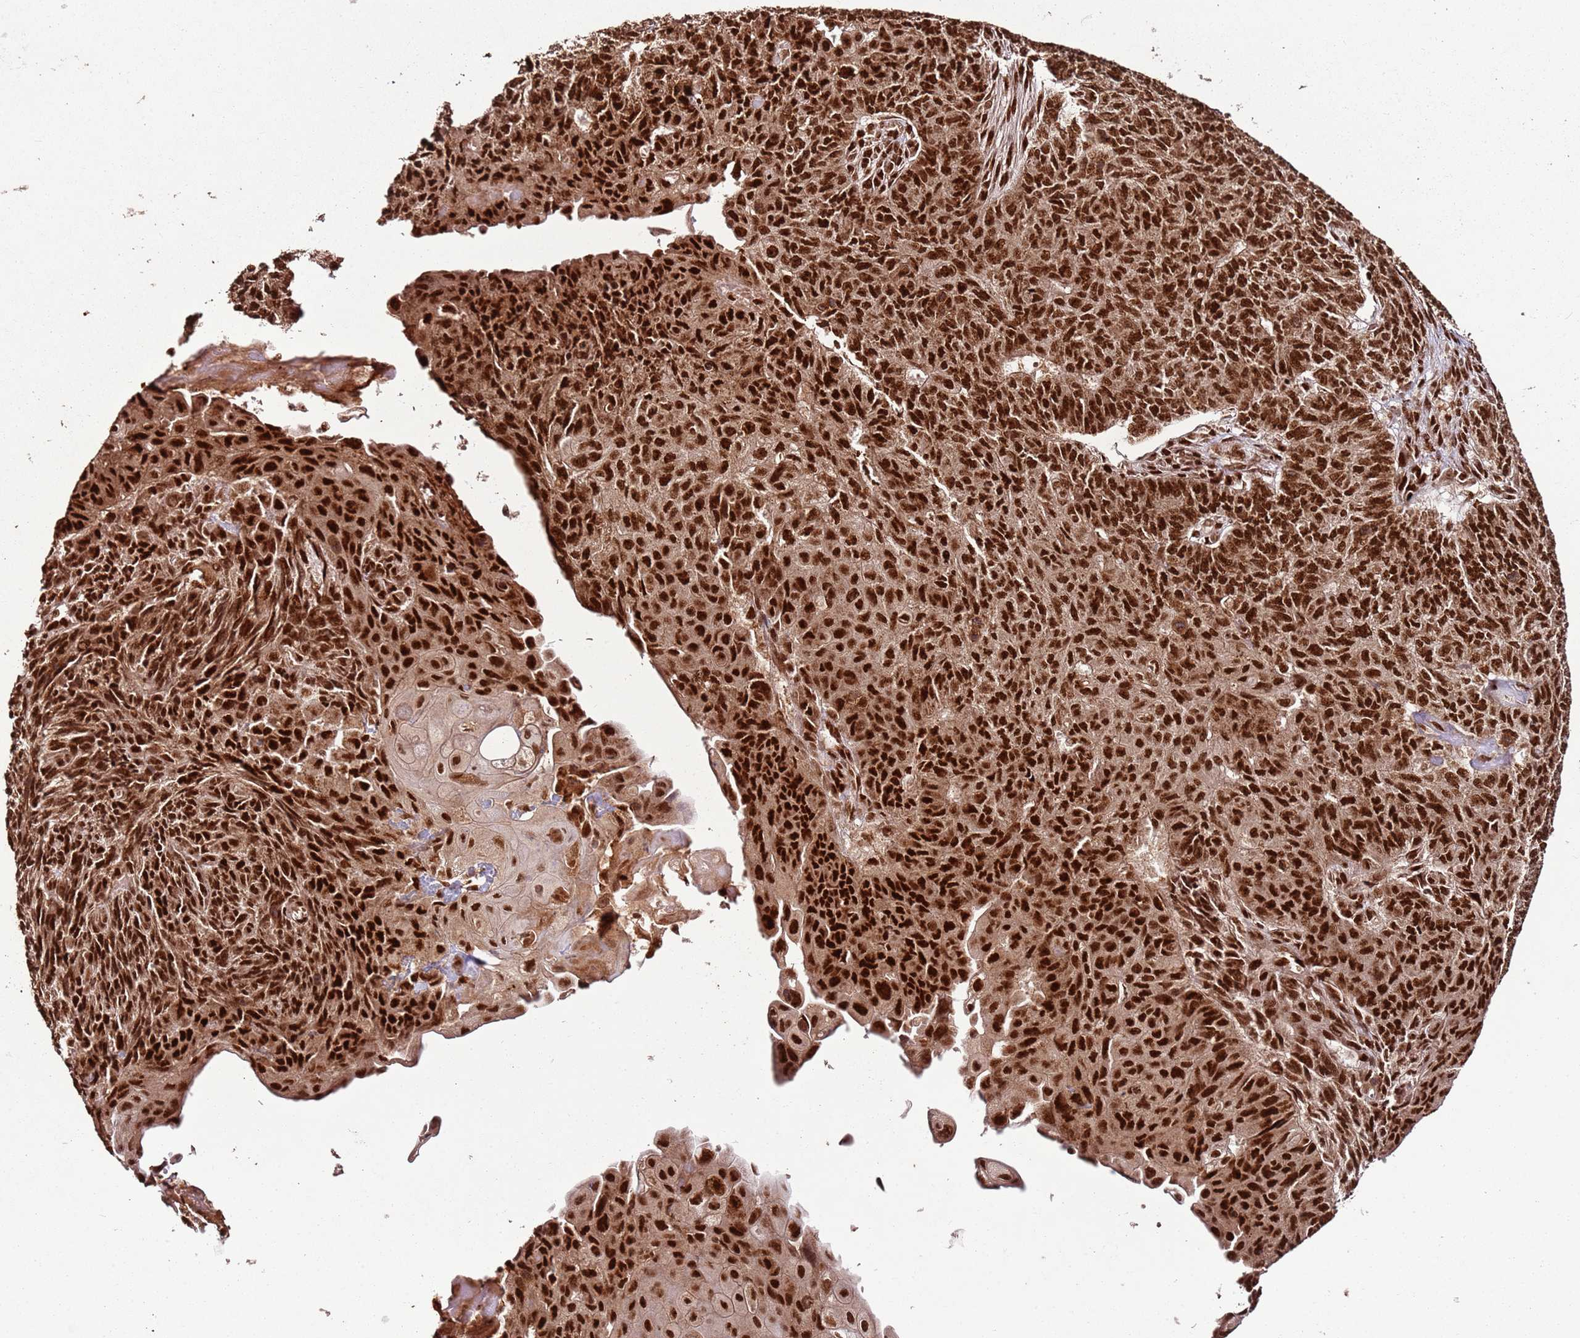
{"staining": {"intensity": "strong", "quantity": ">75%", "location": "nuclear"}, "tissue": "endometrial cancer", "cell_type": "Tumor cells", "image_type": "cancer", "snomed": [{"axis": "morphology", "description": "Adenocarcinoma, NOS"}, {"axis": "topography", "description": "Endometrium"}], "caption": "Tumor cells show high levels of strong nuclear staining in approximately >75% of cells in human endometrial cancer.", "gene": "XRN2", "patient": {"sex": "female", "age": 32}}